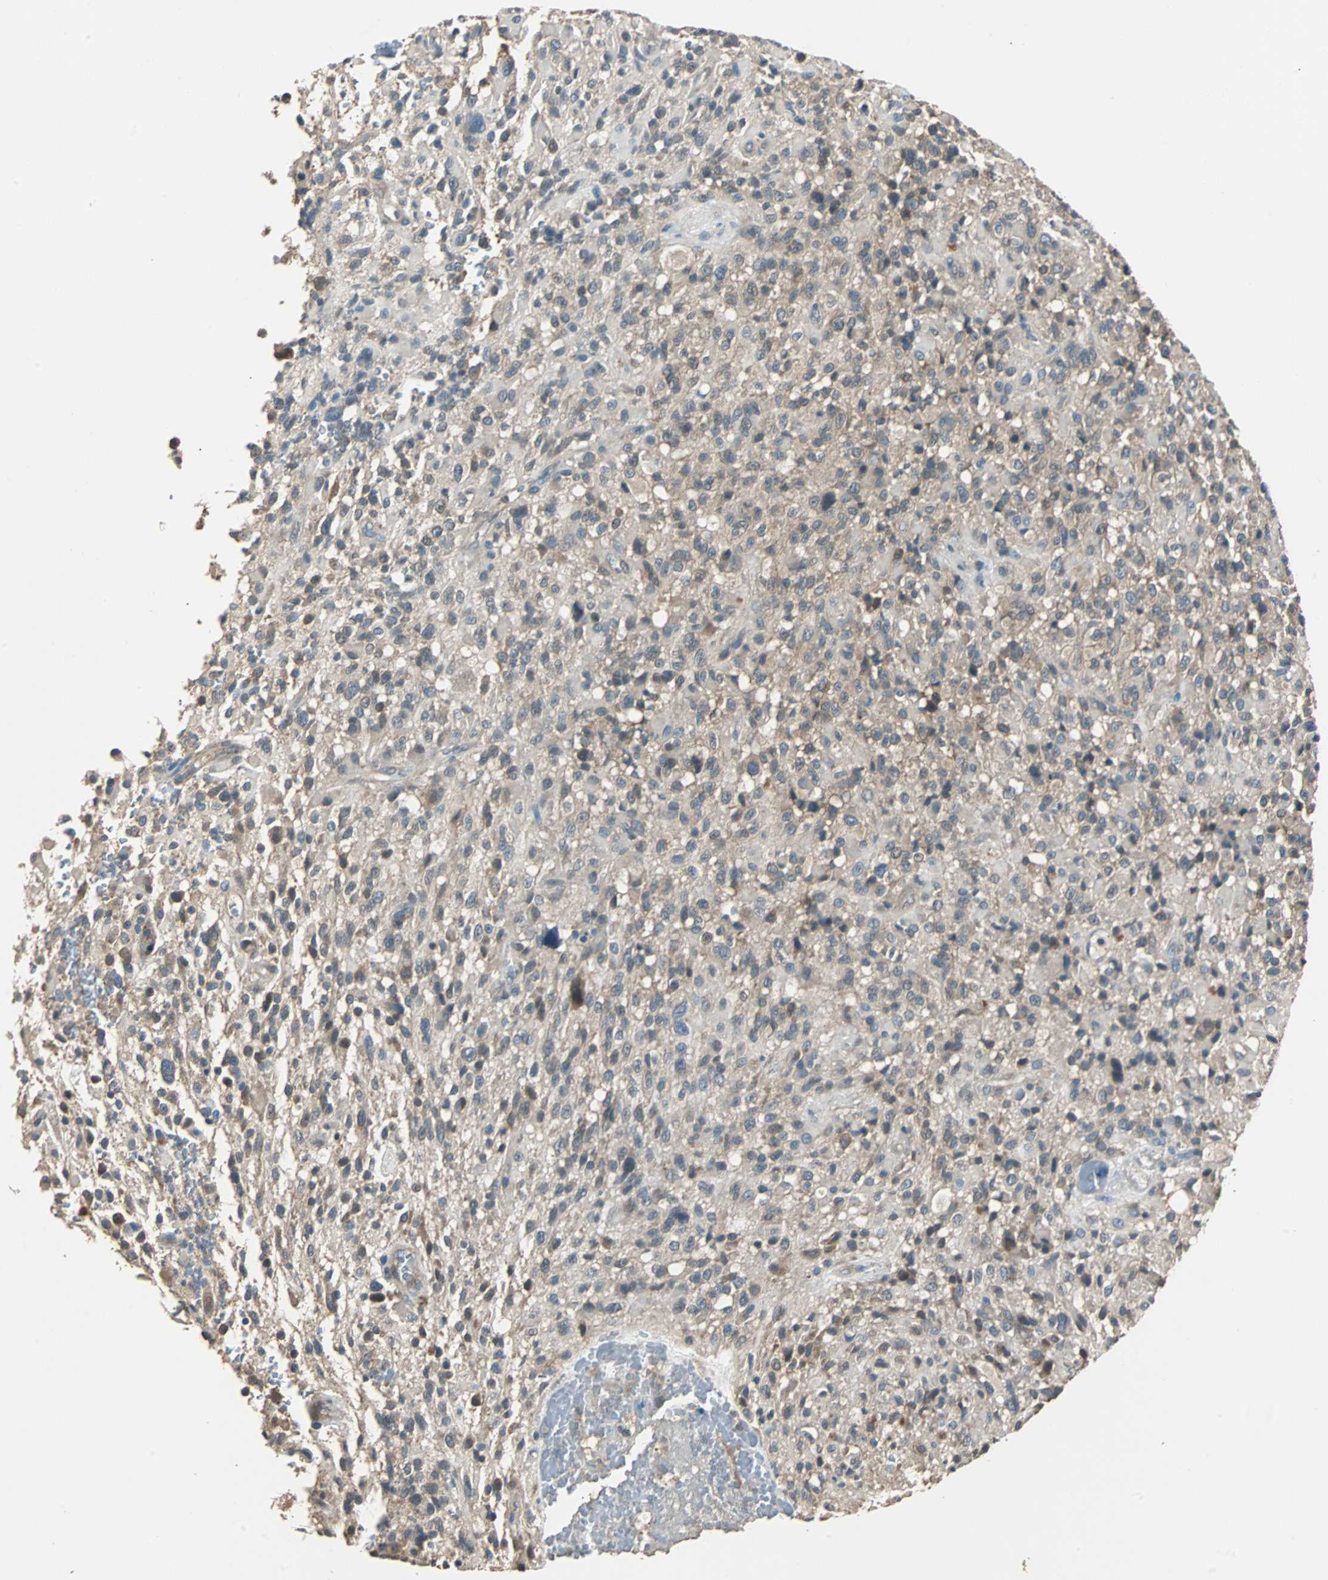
{"staining": {"intensity": "weak", "quantity": "25%-75%", "location": "cytoplasmic/membranous"}, "tissue": "glioma", "cell_type": "Tumor cells", "image_type": "cancer", "snomed": [{"axis": "morphology", "description": "Glioma, malignant, High grade"}, {"axis": "topography", "description": "Brain"}], "caption": "Immunohistochemistry (IHC) histopathology image of neoplastic tissue: human malignant glioma (high-grade) stained using immunohistochemistry reveals low levels of weak protein expression localized specifically in the cytoplasmic/membranous of tumor cells, appearing as a cytoplasmic/membranous brown color.", "gene": "ABHD2", "patient": {"sex": "male", "age": 71}}